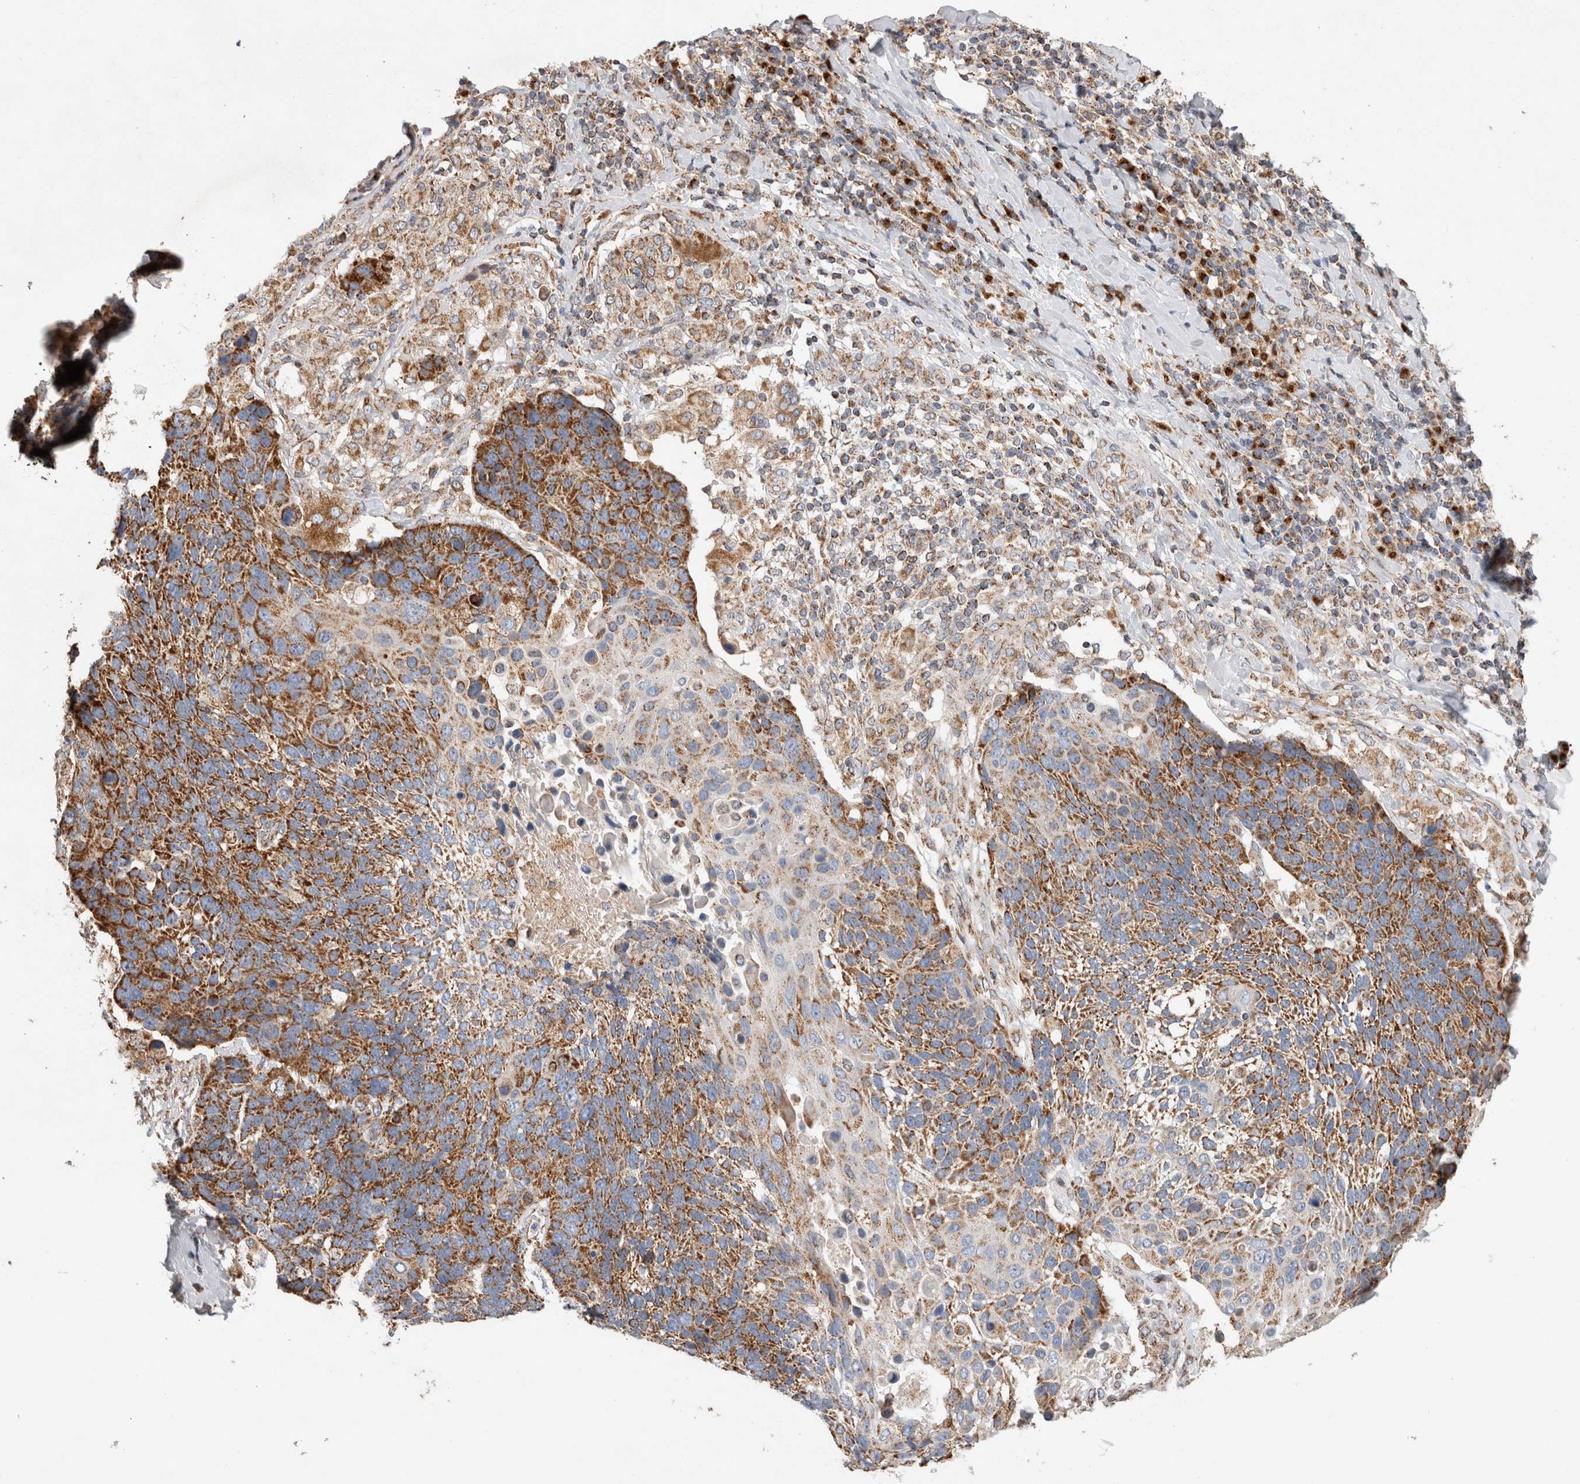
{"staining": {"intensity": "strong", "quantity": ">75%", "location": "cytoplasmic/membranous"}, "tissue": "lung cancer", "cell_type": "Tumor cells", "image_type": "cancer", "snomed": [{"axis": "morphology", "description": "Squamous cell carcinoma, NOS"}, {"axis": "topography", "description": "Lung"}], "caption": "Squamous cell carcinoma (lung) stained with immunohistochemistry (IHC) shows strong cytoplasmic/membranous positivity in approximately >75% of tumor cells.", "gene": "IARS2", "patient": {"sex": "male", "age": 66}}